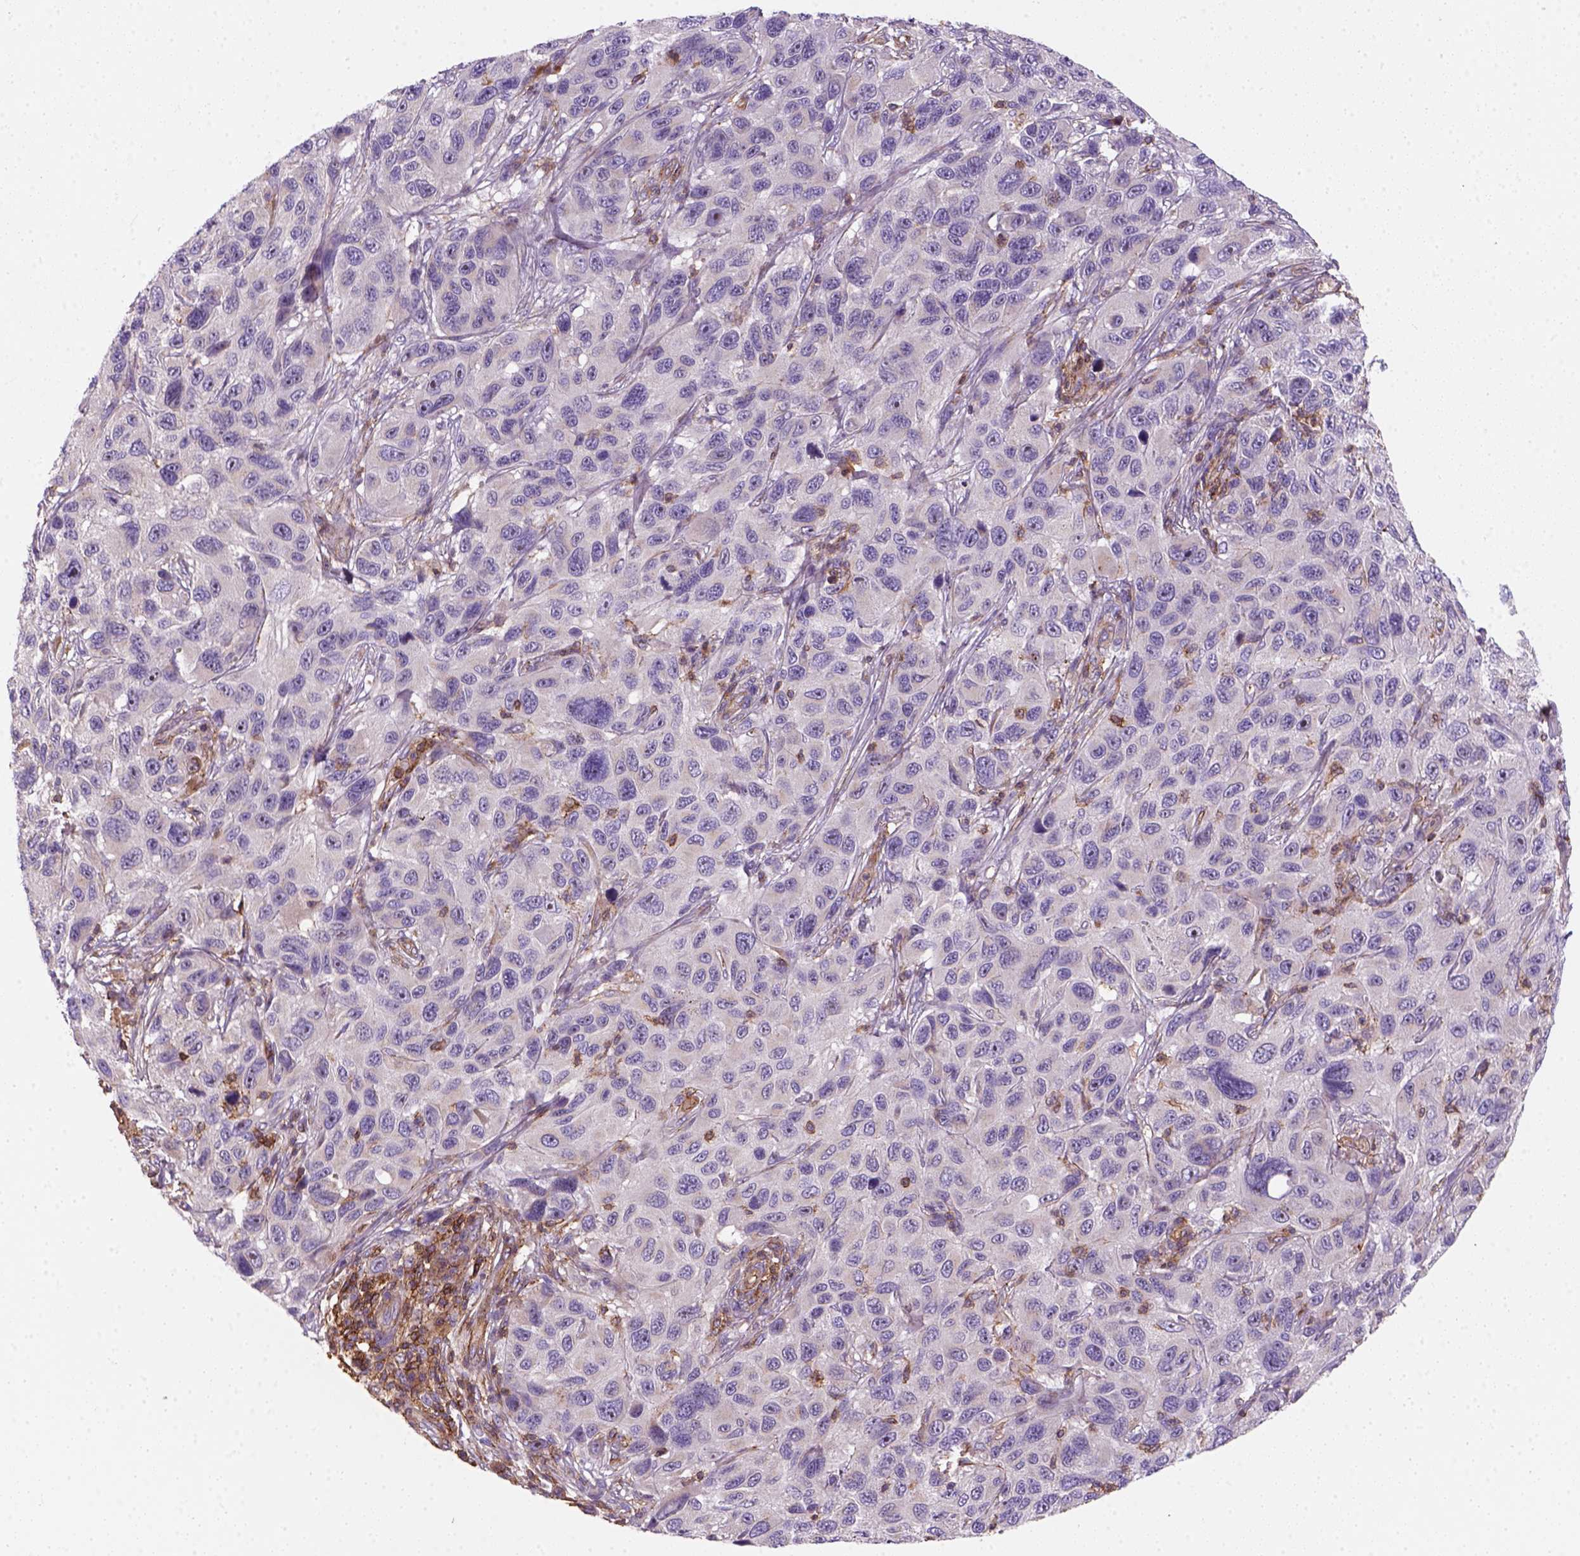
{"staining": {"intensity": "negative", "quantity": "none", "location": "none"}, "tissue": "melanoma", "cell_type": "Tumor cells", "image_type": "cancer", "snomed": [{"axis": "morphology", "description": "Malignant melanoma, NOS"}, {"axis": "topography", "description": "Skin"}], "caption": "IHC histopathology image of human malignant melanoma stained for a protein (brown), which exhibits no positivity in tumor cells.", "gene": "GPRC5D", "patient": {"sex": "male", "age": 53}}